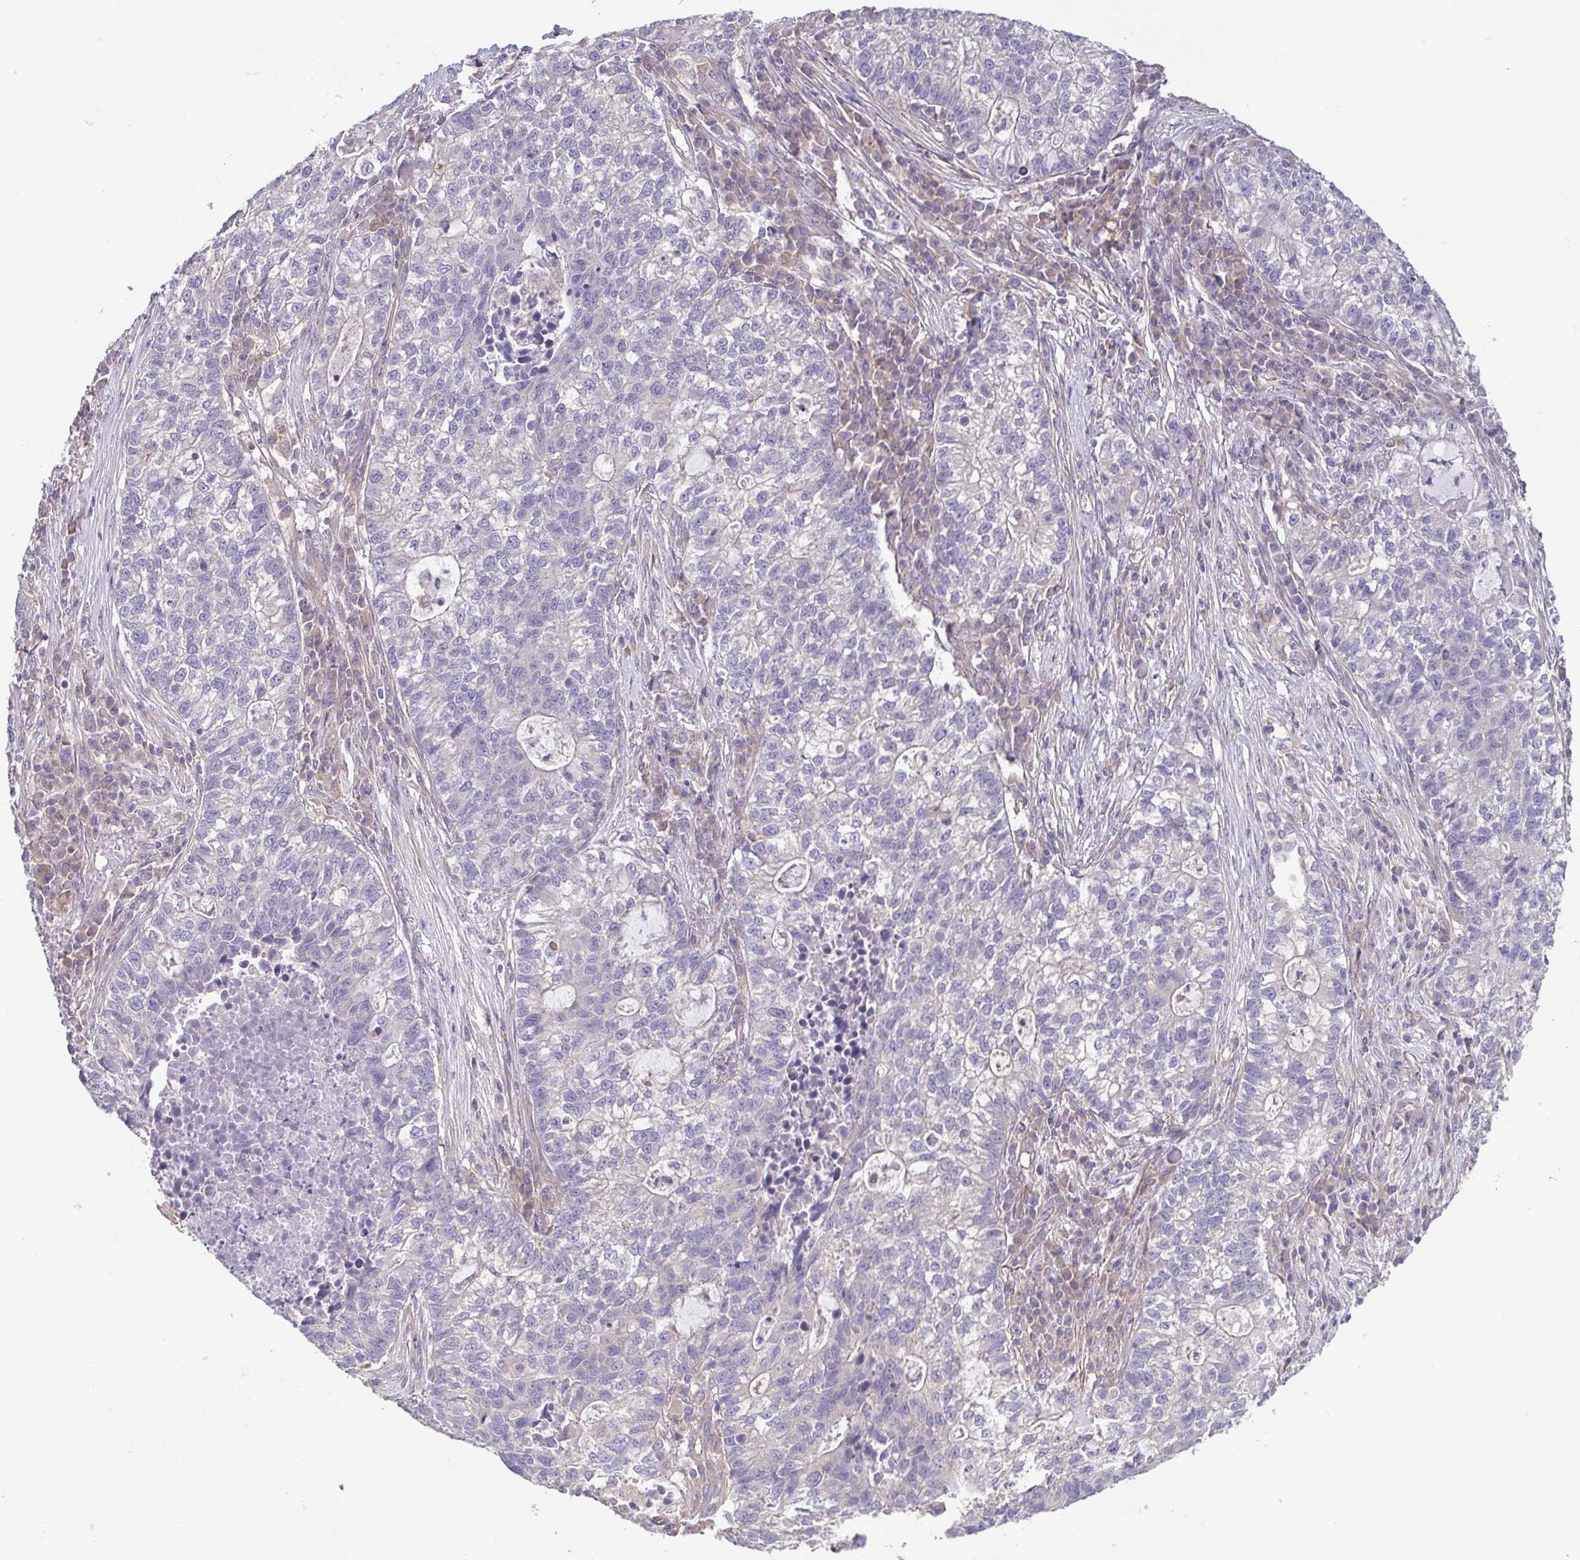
{"staining": {"intensity": "negative", "quantity": "none", "location": "none"}, "tissue": "lung cancer", "cell_type": "Tumor cells", "image_type": "cancer", "snomed": [{"axis": "morphology", "description": "Adenocarcinoma, NOS"}, {"axis": "topography", "description": "Lung"}], "caption": "The photomicrograph displays no staining of tumor cells in lung cancer (adenocarcinoma). The staining was performed using DAB (3,3'-diaminobenzidine) to visualize the protein expression in brown, while the nuclei were stained in blue with hematoxylin (Magnification: 20x).", "gene": "LMF2", "patient": {"sex": "male", "age": 57}}